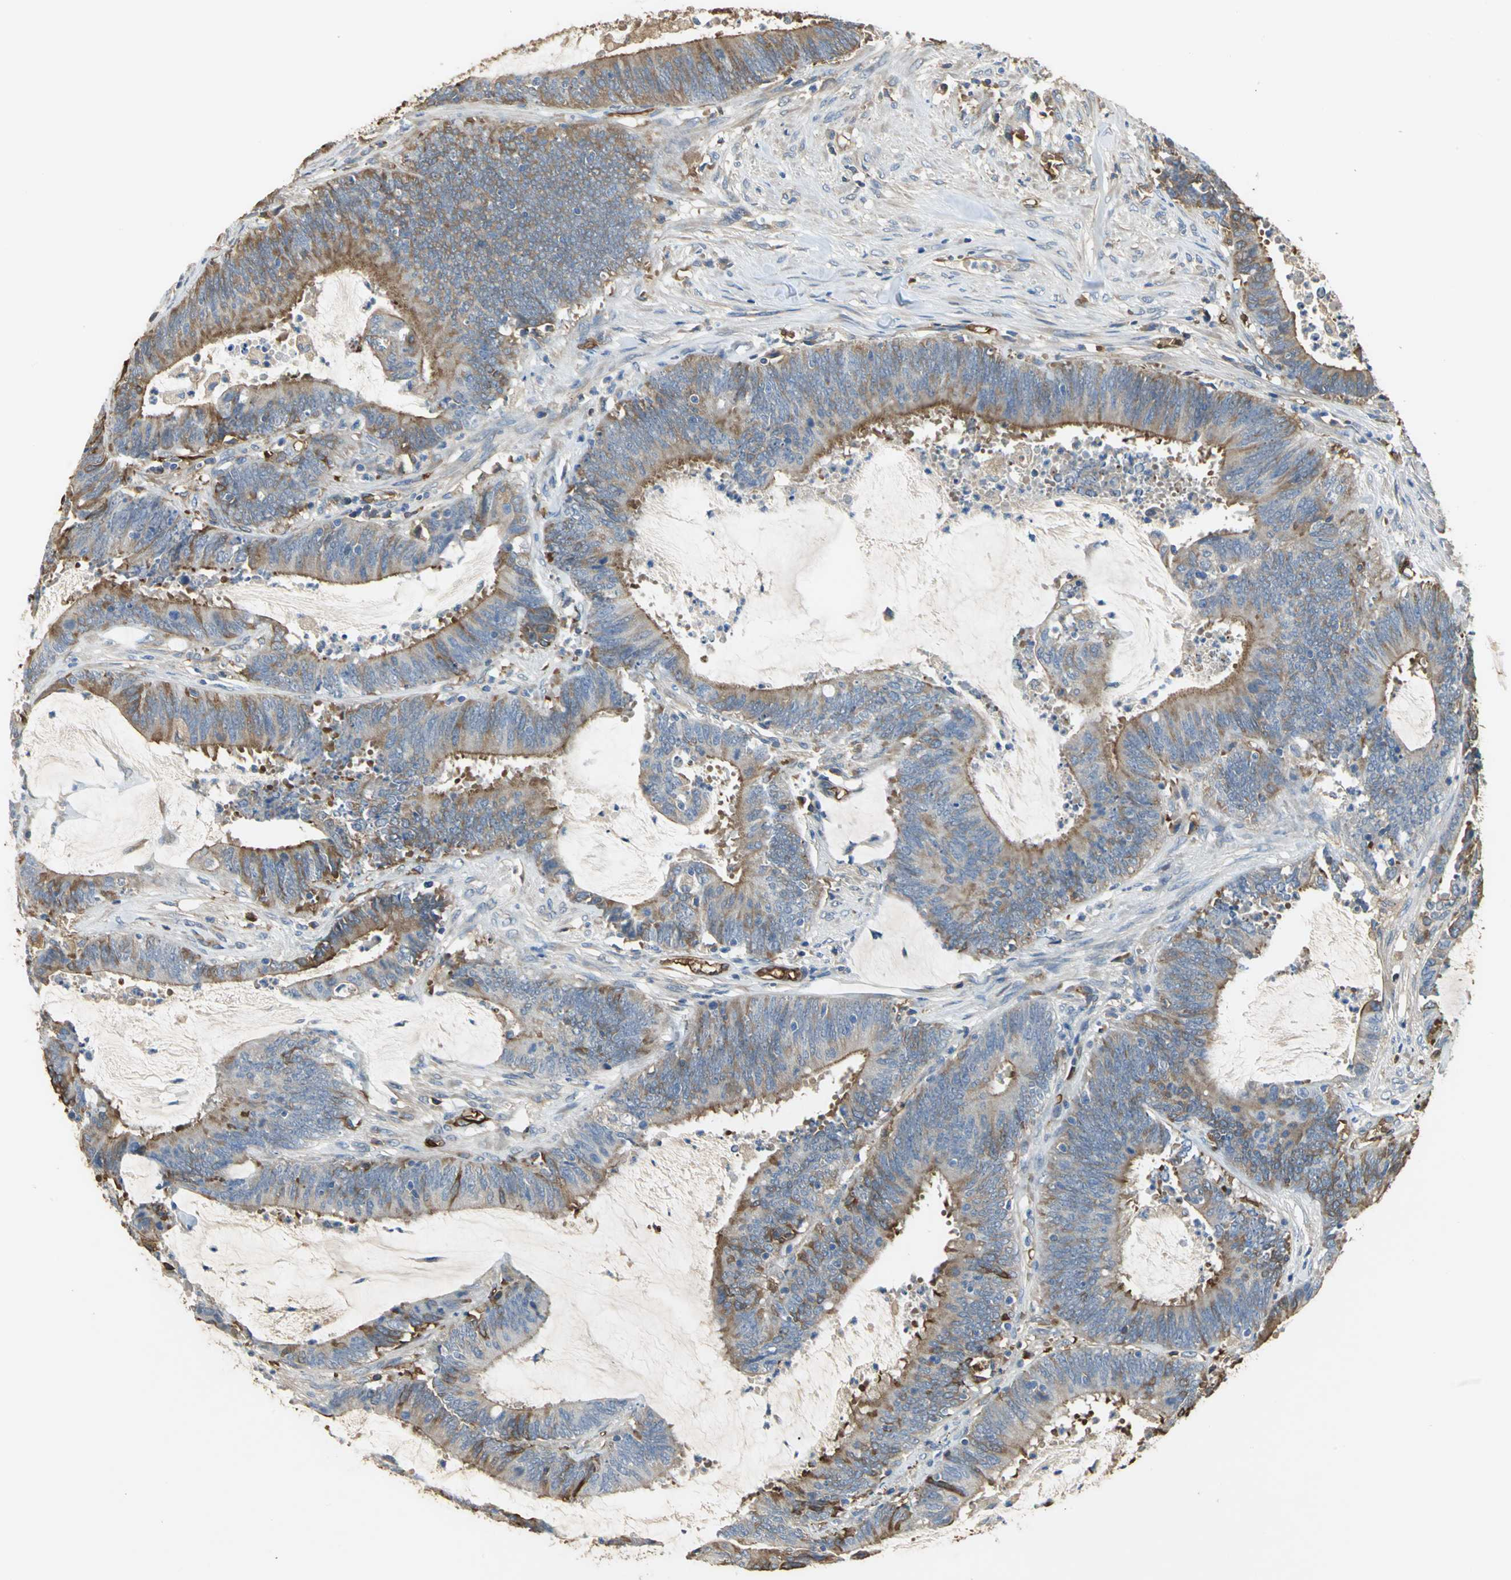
{"staining": {"intensity": "moderate", "quantity": ">75%", "location": "cytoplasmic/membranous"}, "tissue": "colorectal cancer", "cell_type": "Tumor cells", "image_type": "cancer", "snomed": [{"axis": "morphology", "description": "Adenocarcinoma, NOS"}, {"axis": "topography", "description": "Rectum"}], "caption": "A histopathology image of human colorectal cancer stained for a protein reveals moderate cytoplasmic/membranous brown staining in tumor cells. (IHC, brightfield microscopy, high magnification).", "gene": "TREM1", "patient": {"sex": "female", "age": 66}}